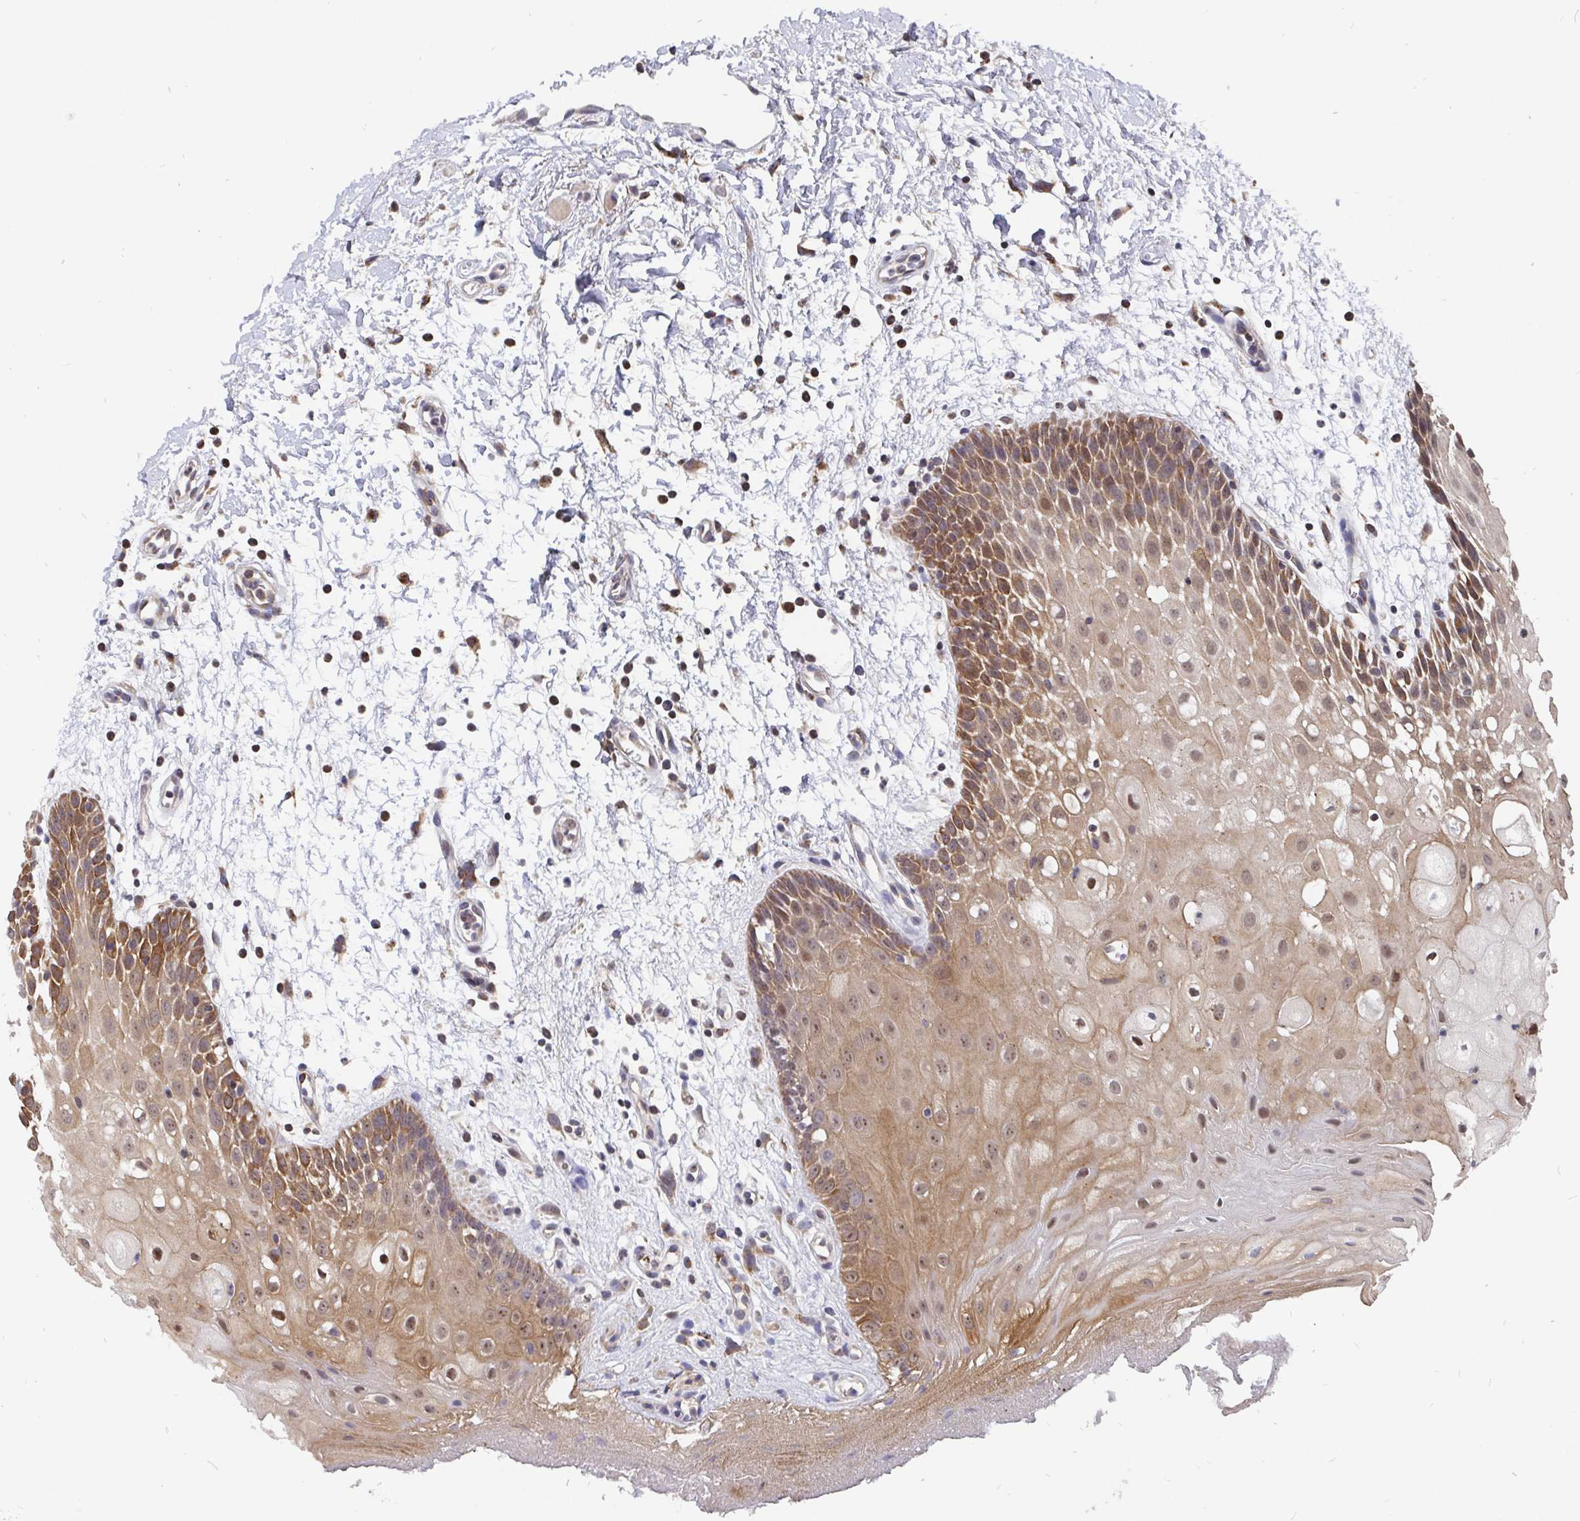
{"staining": {"intensity": "weak", "quantity": ">75%", "location": "cytoplasmic/membranous,nuclear"}, "tissue": "oral mucosa", "cell_type": "Squamous epithelial cells", "image_type": "normal", "snomed": [{"axis": "morphology", "description": "Normal tissue, NOS"}, {"axis": "morphology", "description": "Squamous cell carcinoma, NOS"}, {"axis": "topography", "description": "Oral tissue"}, {"axis": "topography", "description": "Tounge, NOS"}, {"axis": "topography", "description": "Head-Neck"}], "caption": "The image displays a brown stain indicating the presence of a protein in the cytoplasmic/membranous,nuclear of squamous epithelial cells in oral mucosa.", "gene": "PDF", "patient": {"sex": "male", "age": 62}}